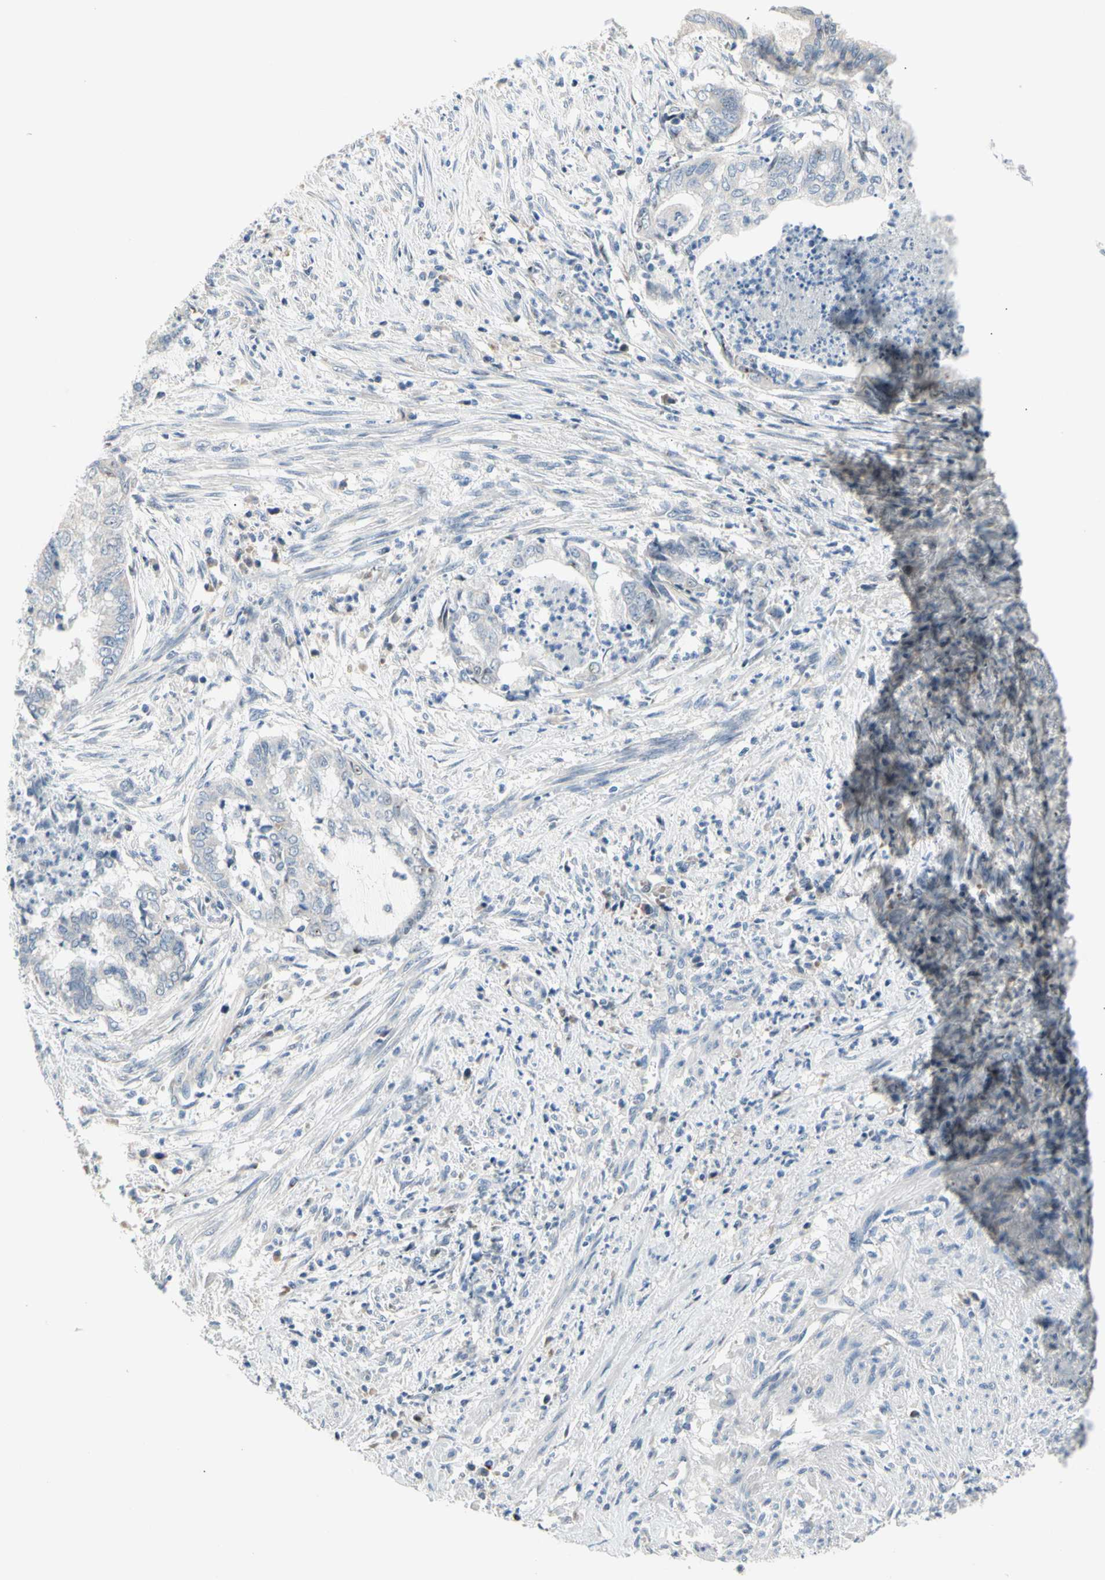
{"staining": {"intensity": "negative", "quantity": "none", "location": "none"}, "tissue": "endometrial cancer", "cell_type": "Tumor cells", "image_type": "cancer", "snomed": [{"axis": "morphology", "description": "Necrosis, NOS"}, {"axis": "morphology", "description": "Adenocarcinoma, NOS"}, {"axis": "topography", "description": "Endometrium"}], "caption": "Immunohistochemical staining of human endometrial cancer reveals no significant staining in tumor cells.", "gene": "NFASC", "patient": {"sex": "female", "age": 79}}